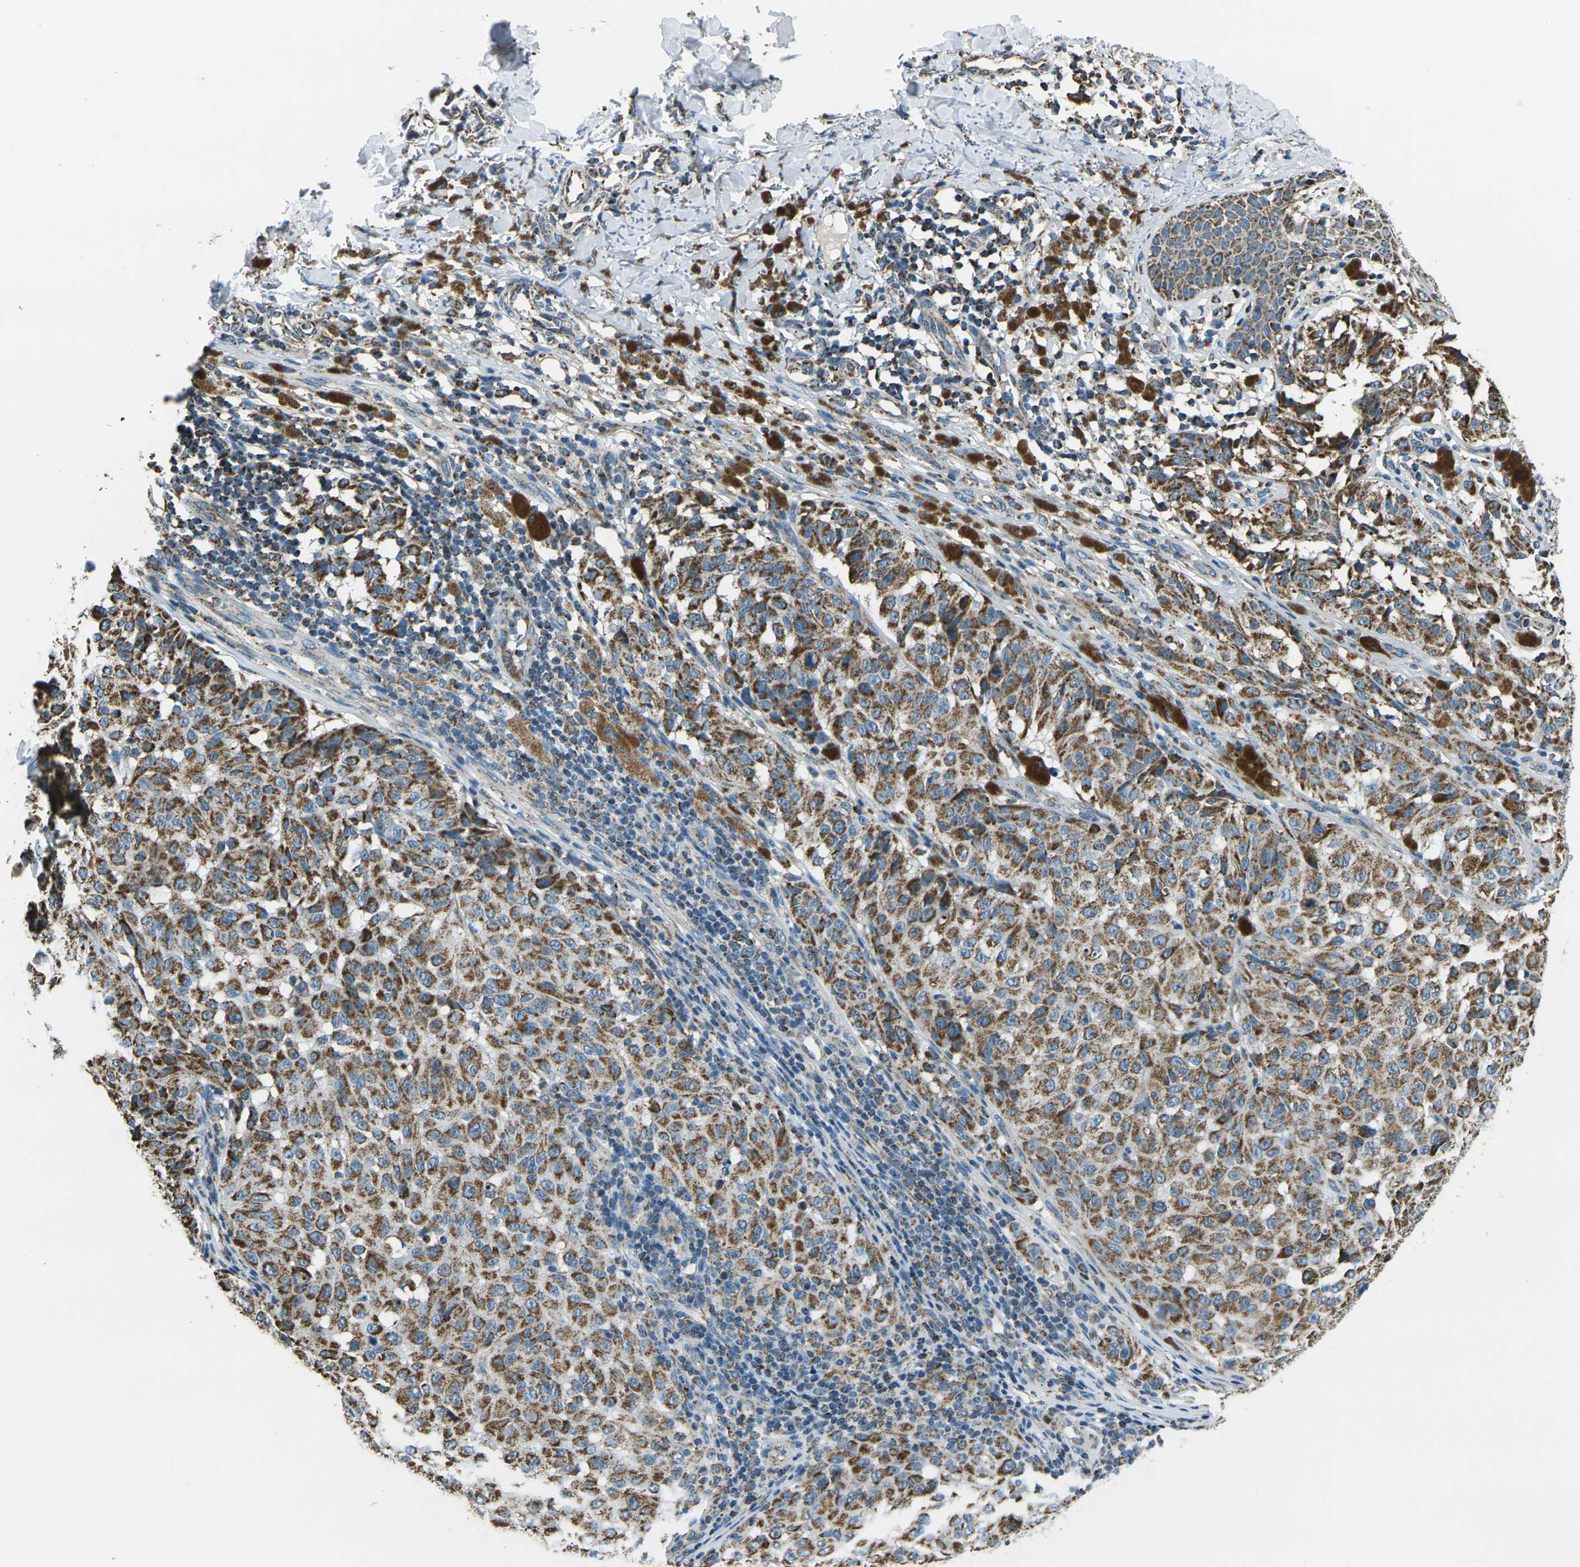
{"staining": {"intensity": "moderate", "quantity": ">75%", "location": "cytoplasmic/membranous"}, "tissue": "melanoma", "cell_type": "Tumor cells", "image_type": "cancer", "snomed": [{"axis": "morphology", "description": "Malignant melanoma, NOS"}, {"axis": "topography", "description": "Skin"}], "caption": "Malignant melanoma tissue exhibits moderate cytoplasmic/membranous expression in approximately >75% of tumor cells, visualized by immunohistochemistry.", "gene": "IRF3", "patient": {"sex": "female", "age": 46}}